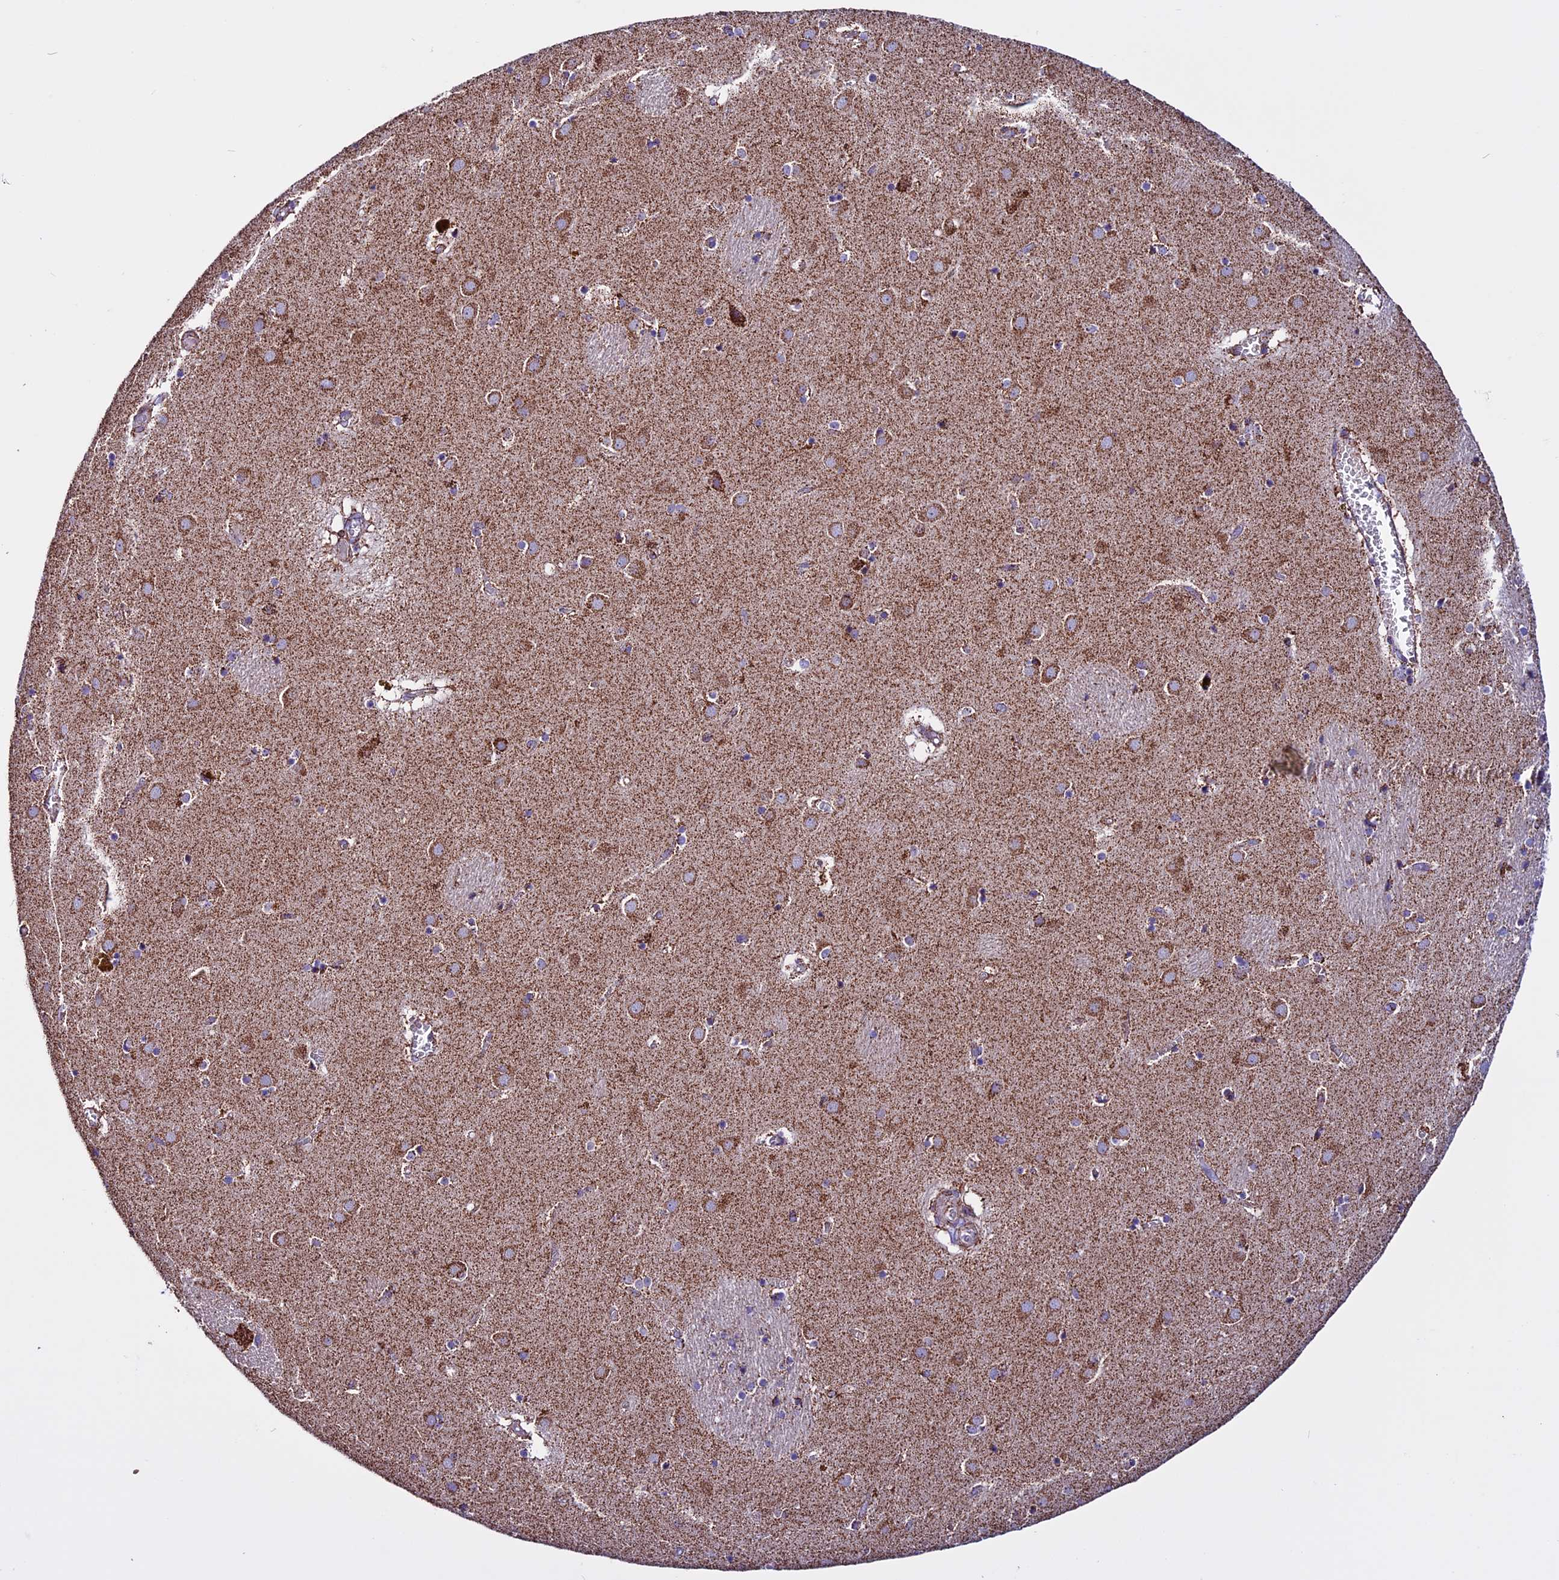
{"staining": {"intensity": "moderate", "quantity": "<25%", "location": "cytoplasmic/membranous"}, "tissue": "caudate", "cell_type": "Glial cells", "image_type": "normal", "snomed": [{"axis": "morphology", "description": "Normal tissue, NOS"}, {"axis": "topography", "description": "Lateral ventricle wall"}], "caption": "A photomicrograph of caudate stained for a protein displays moderate cytoplasmic/membranous brown staining in glial cells. Using DAB (3,3'-diaminobenzidine) (brown) and hematoxylin (blue) stains, captured at high magnification using brightfield microscopy.", "gene": "CX3CL1", "patient": {"sex": "male", "age": 70}}